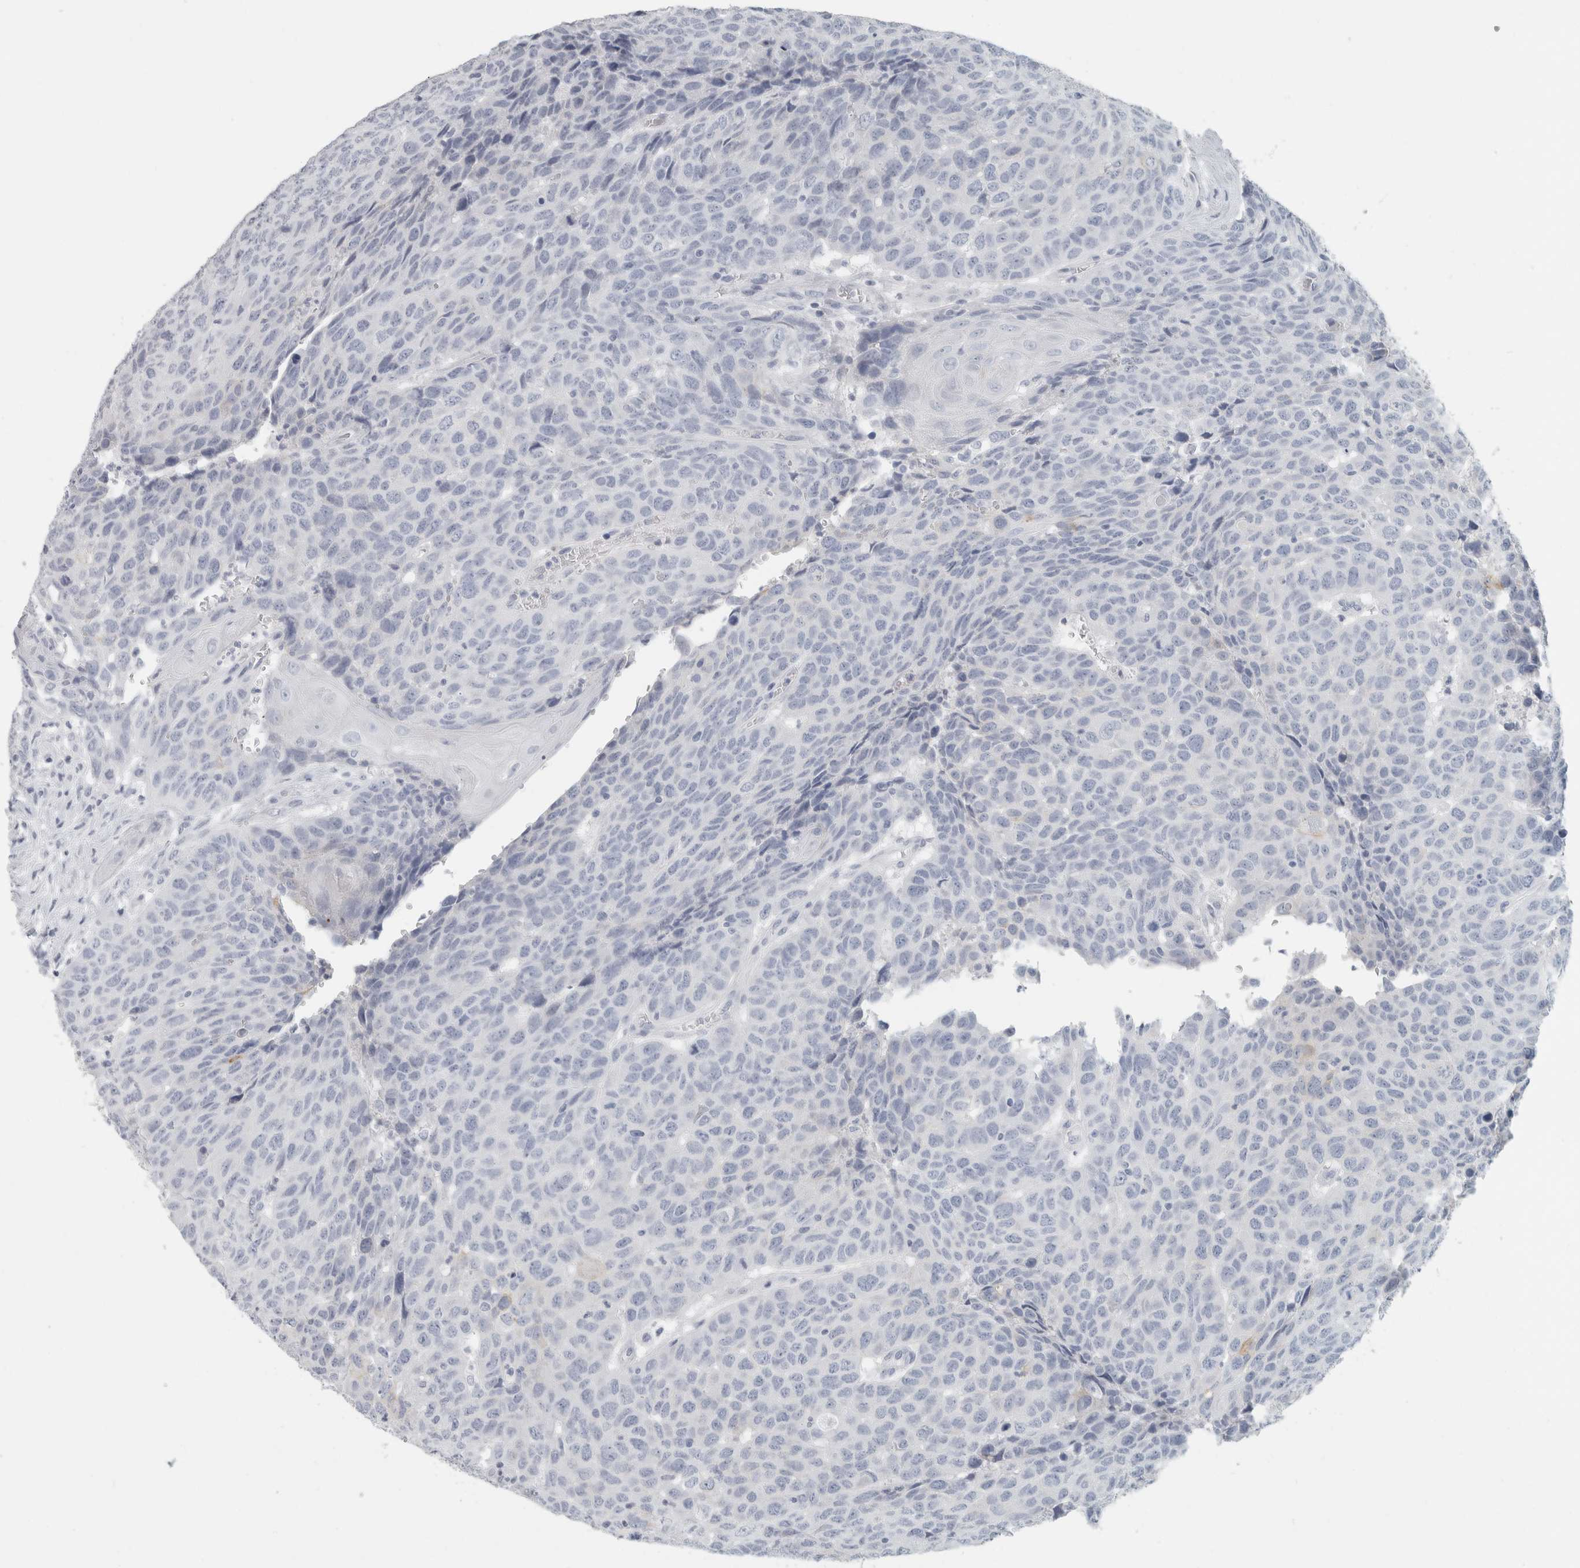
{"staining": {"intensity": "negative", "quantity": "none", "location": "none"}, "tissue": "head and neck cancer", "cell_type": "Tumor cells", "image_type": "cancer", "snomed": [{"axis": "morphology", "description": "Squamous cell carcinoma, NOS"}, {"axis": "topography", "description": "Head-Neck"}], "caption": "Head and neck squamous cell carcinoma stained for a protein using immunohistochemistry (IHC) exhibits no expression tumor cells.", "gene": "SLC28A3", "patient": {"sex": "male", "age": 66}}